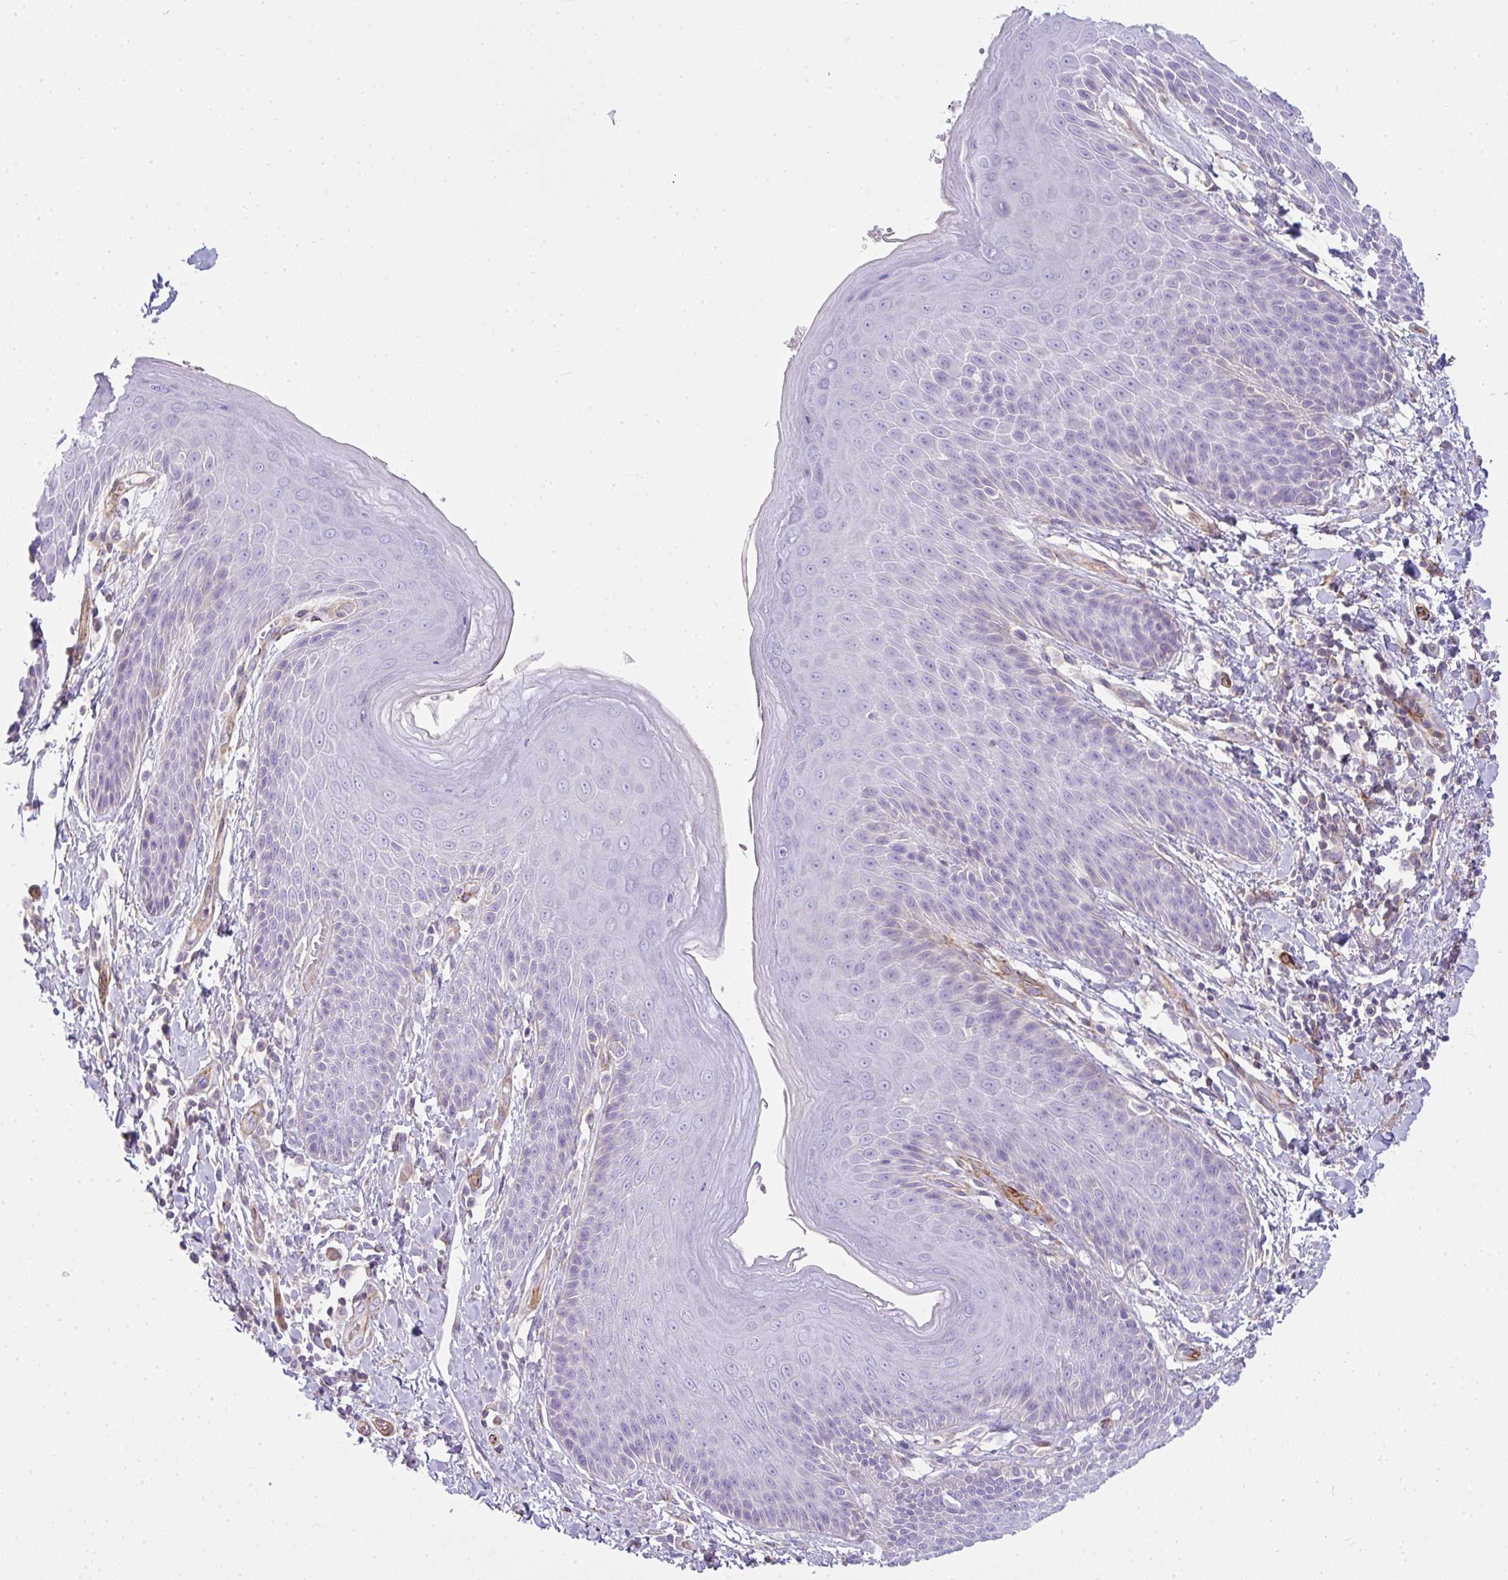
{"staining": {"intensity": "negative", "quantity": "none", "location": "none"}, "tissue": "skin", "cell_type": "Epidermal cells", "image_type": "normal", "snomed": [{"axis": "morphology", "description": "Normal tissue, NOS"}, {"axis": "topography", "description": "Anal"}, {"axis": "topography", "description": "Peripheral nerve tissue"}], "caption": "Protein analysis of unremarkable skin shows no significant positivity in epidermal cells.", "gene": "CDRT15", "patient": {"sex": "male", "age": 51}}